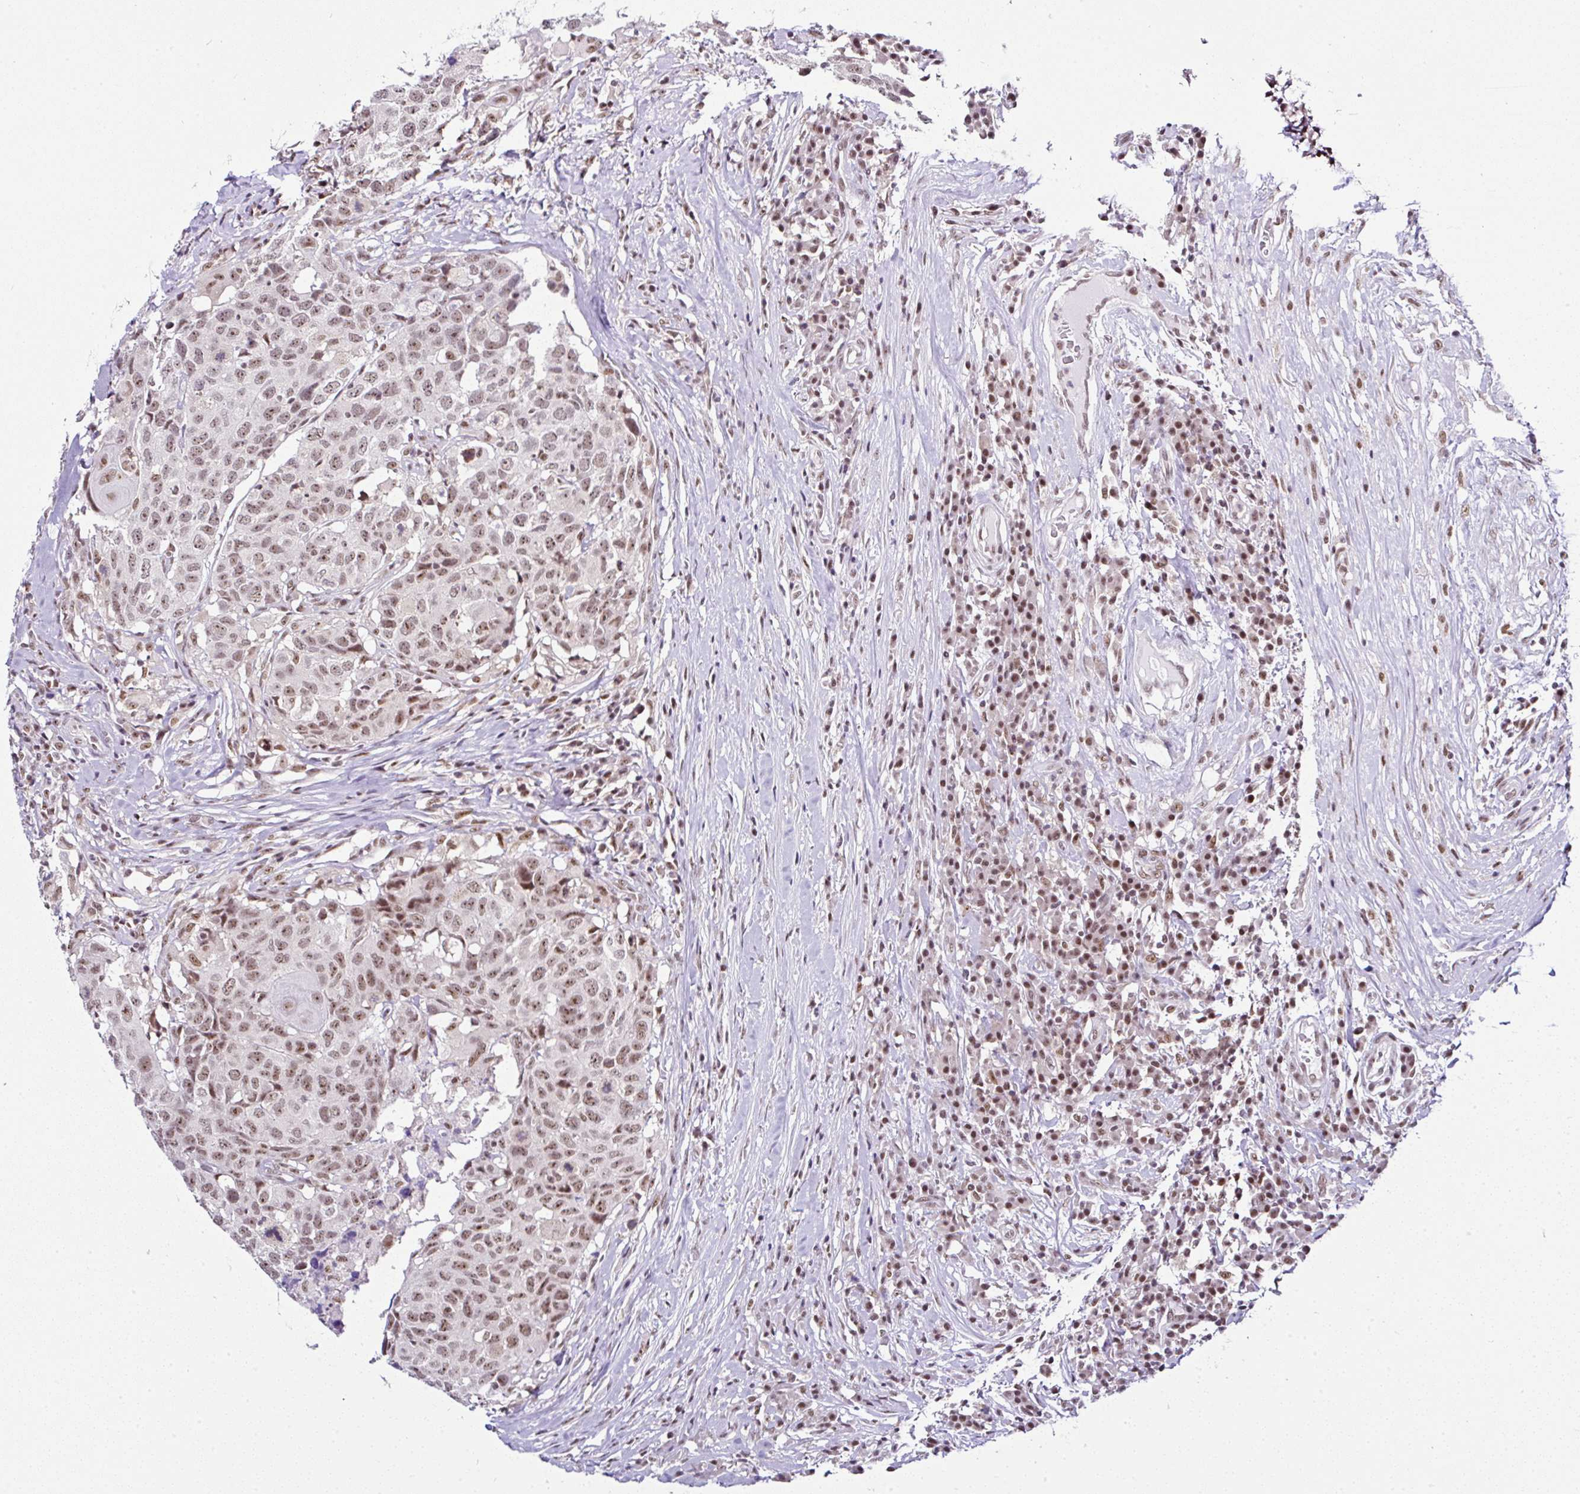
{"staining": {"intensity": "moderate", "quantity": ">75%", "location": "nuclear"}, "tissue": "head and neck cancer", "cell_type": "Tumor cells", "image_type": "cancer", "snomed": [{"axis": "morphology", "description": "Normal tissue, NOS"}, {"axis": "morphology", "description": "Squamous cell carcinoma, NOS"}, {"axis": "topography", "description": "Skeletal muscle"}, {"axis": "topography", "description": "Vascular tissue"}, {"axis": "topography", "description": "Peripheral nerve tissue"}, {"axis": "topography", "description": "Head-Neck"}], "caption": "This image exhibits IHC staining of human squamous cell carcinoma (head and neck), with medium moderate nuclear positivity in about >75% of tumor cells.", "gene": "PTPN2", "patient": {"sex": "male", "age": 66}}